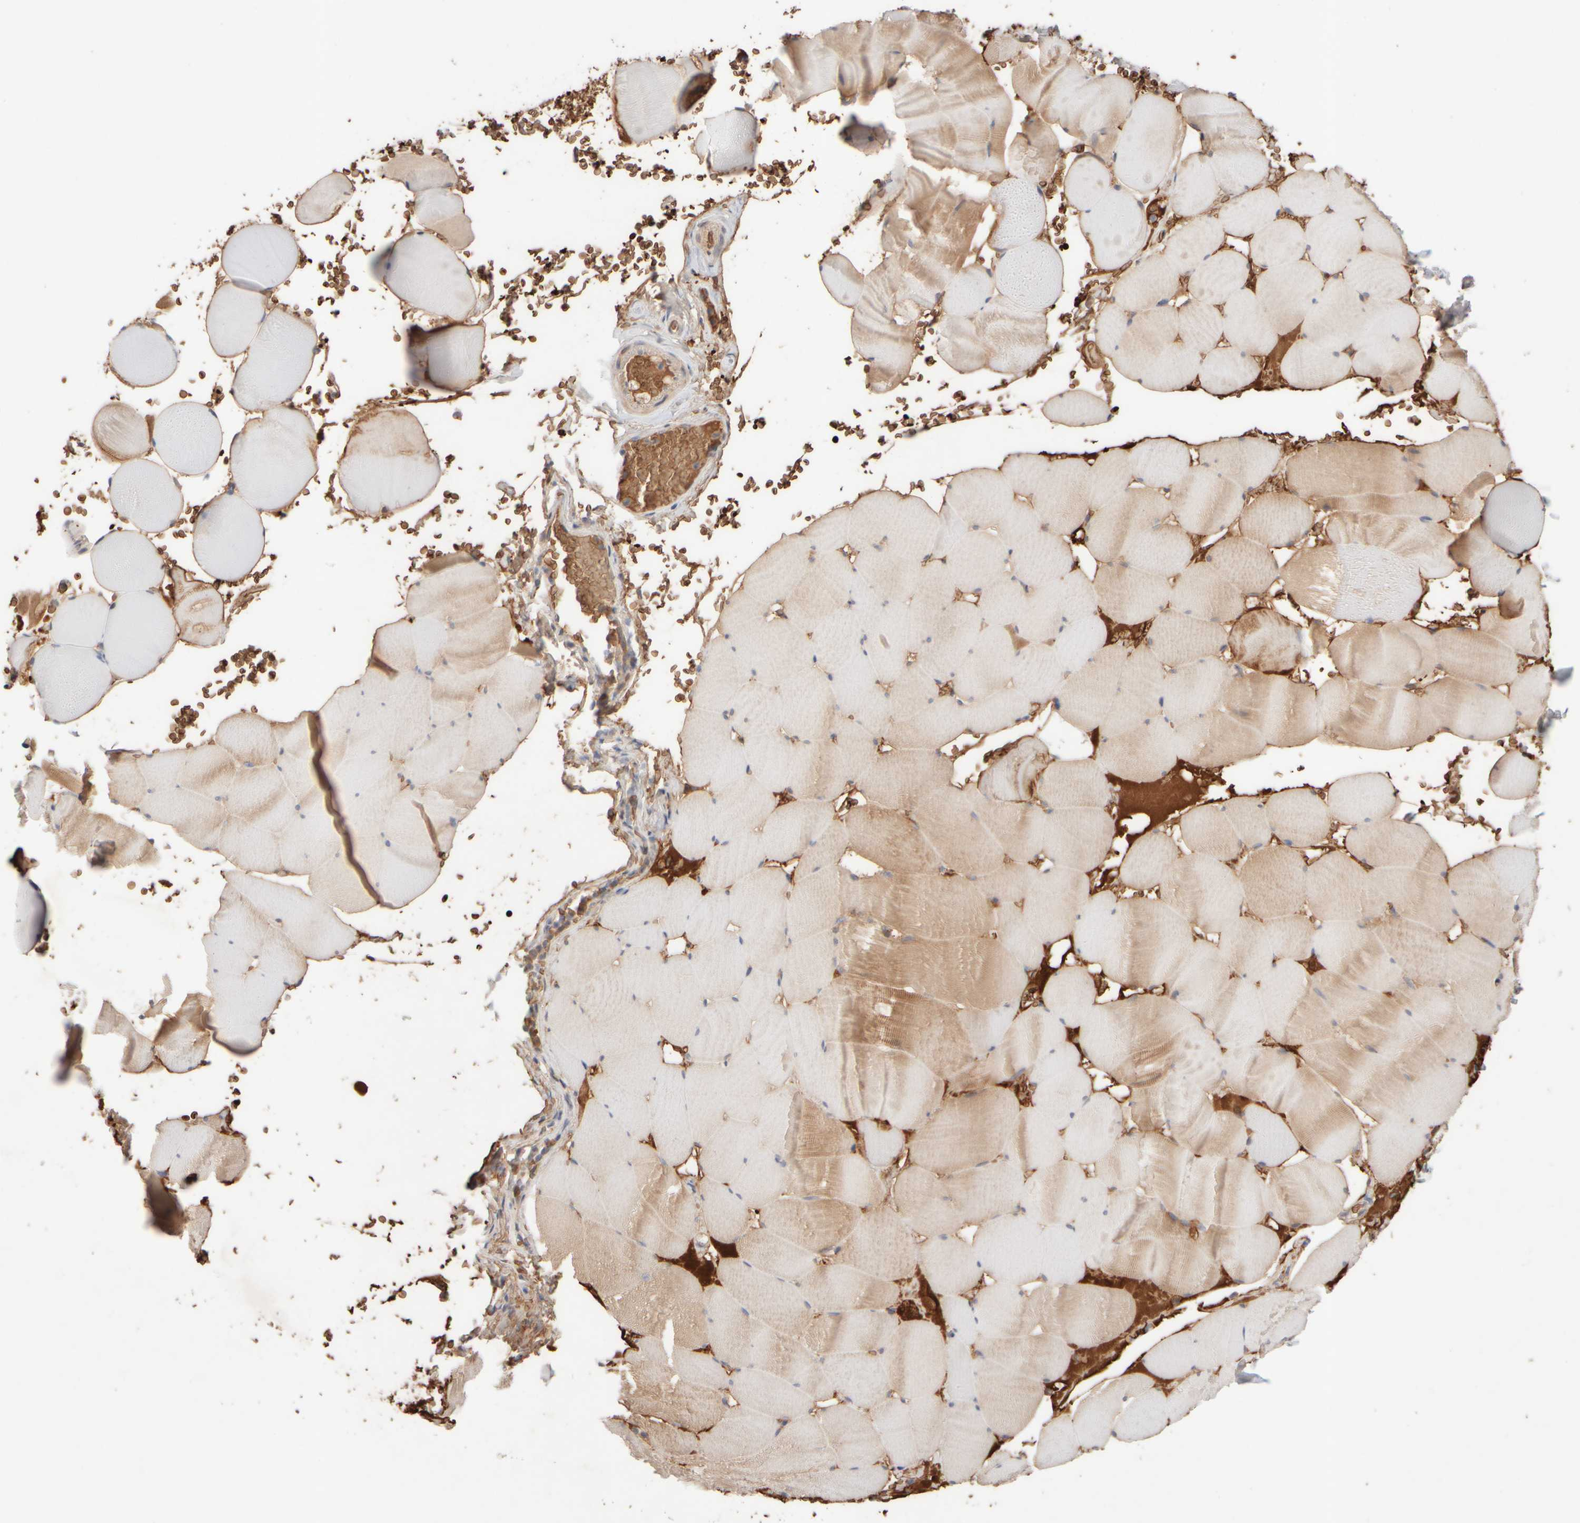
{"staining": {"intensity": "moderate", "quantity": "<25%", "location": "cytoplasmic/membranous"}, "tissue": "skeletal muscle", "cell_type": "Myocytes", "image_type": "normal", "snomed": [{"axis": "morphology", "description": "Normal tissue, NOS"}, {"axis": "topography", "description": "Skeletal muscle"}], "caption": "About <25% of myocytes in normal skeletal muscle show moderate cytoplasmic/membranous protein staining as visualized by brown immunohistochemical staining.", "gene": "MST1", "patient": {"sex": "male", "age": 62}}